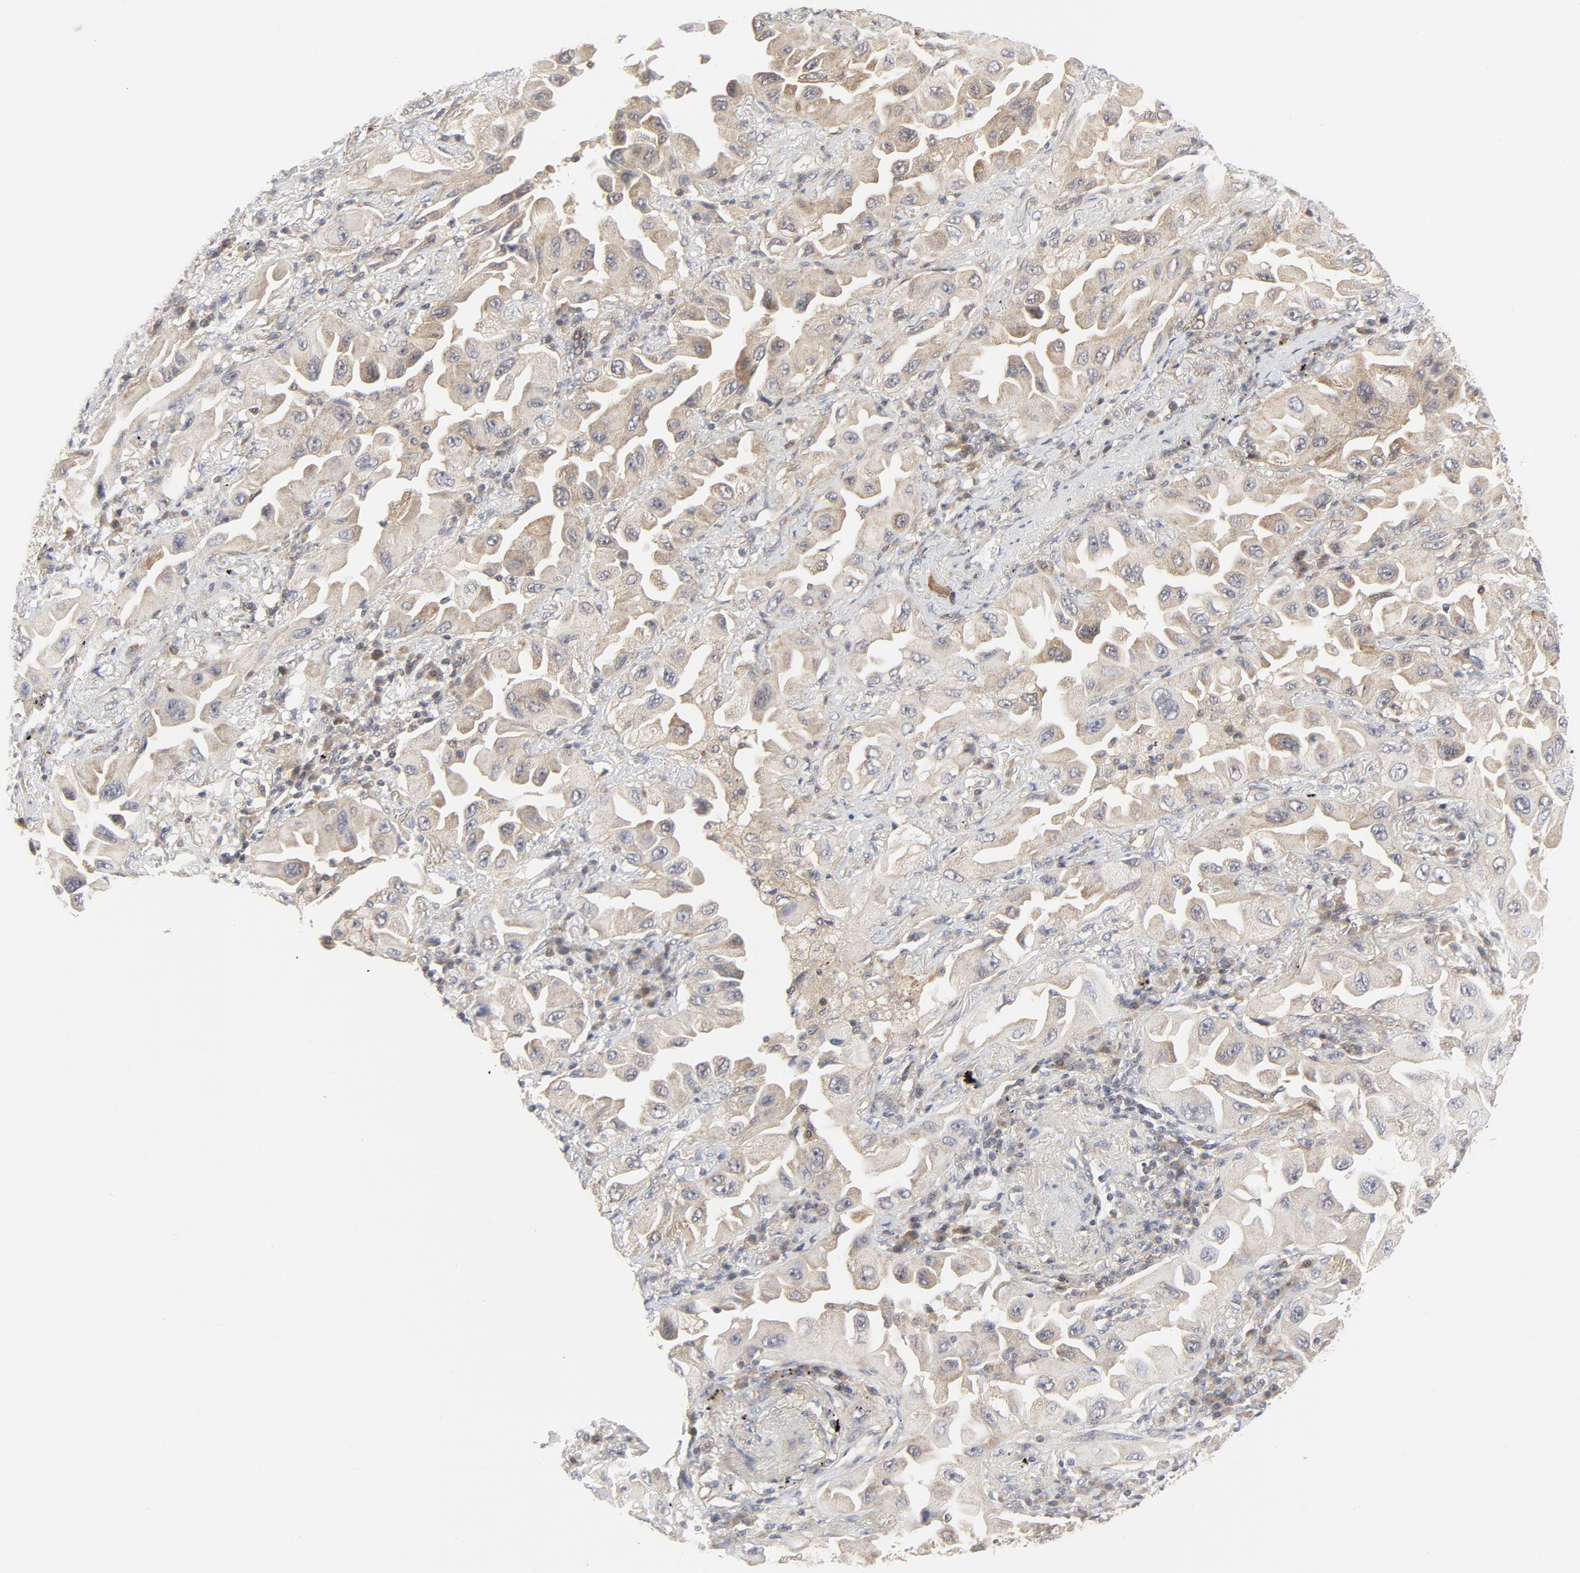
{"staining": {"intensity": "weak", "quantity": ">75%", "location": "cytoplasmic/membranous"}, "tissue": "lung cancer", "cell_type": "Tumor cells", "image_type": "cancer", "snomed": [{"axis": "morphology", "description": "Adenocarcinoma, NOS"}, {"axis": "topography", "description": "Lung"}], "caption": "A brown stain shows weak cytoplasmic/membranous expression of a protein in lung cancer tumor cells.", "gene": "MAP2K7", "patient": {"sex": "female", "age": 65}}